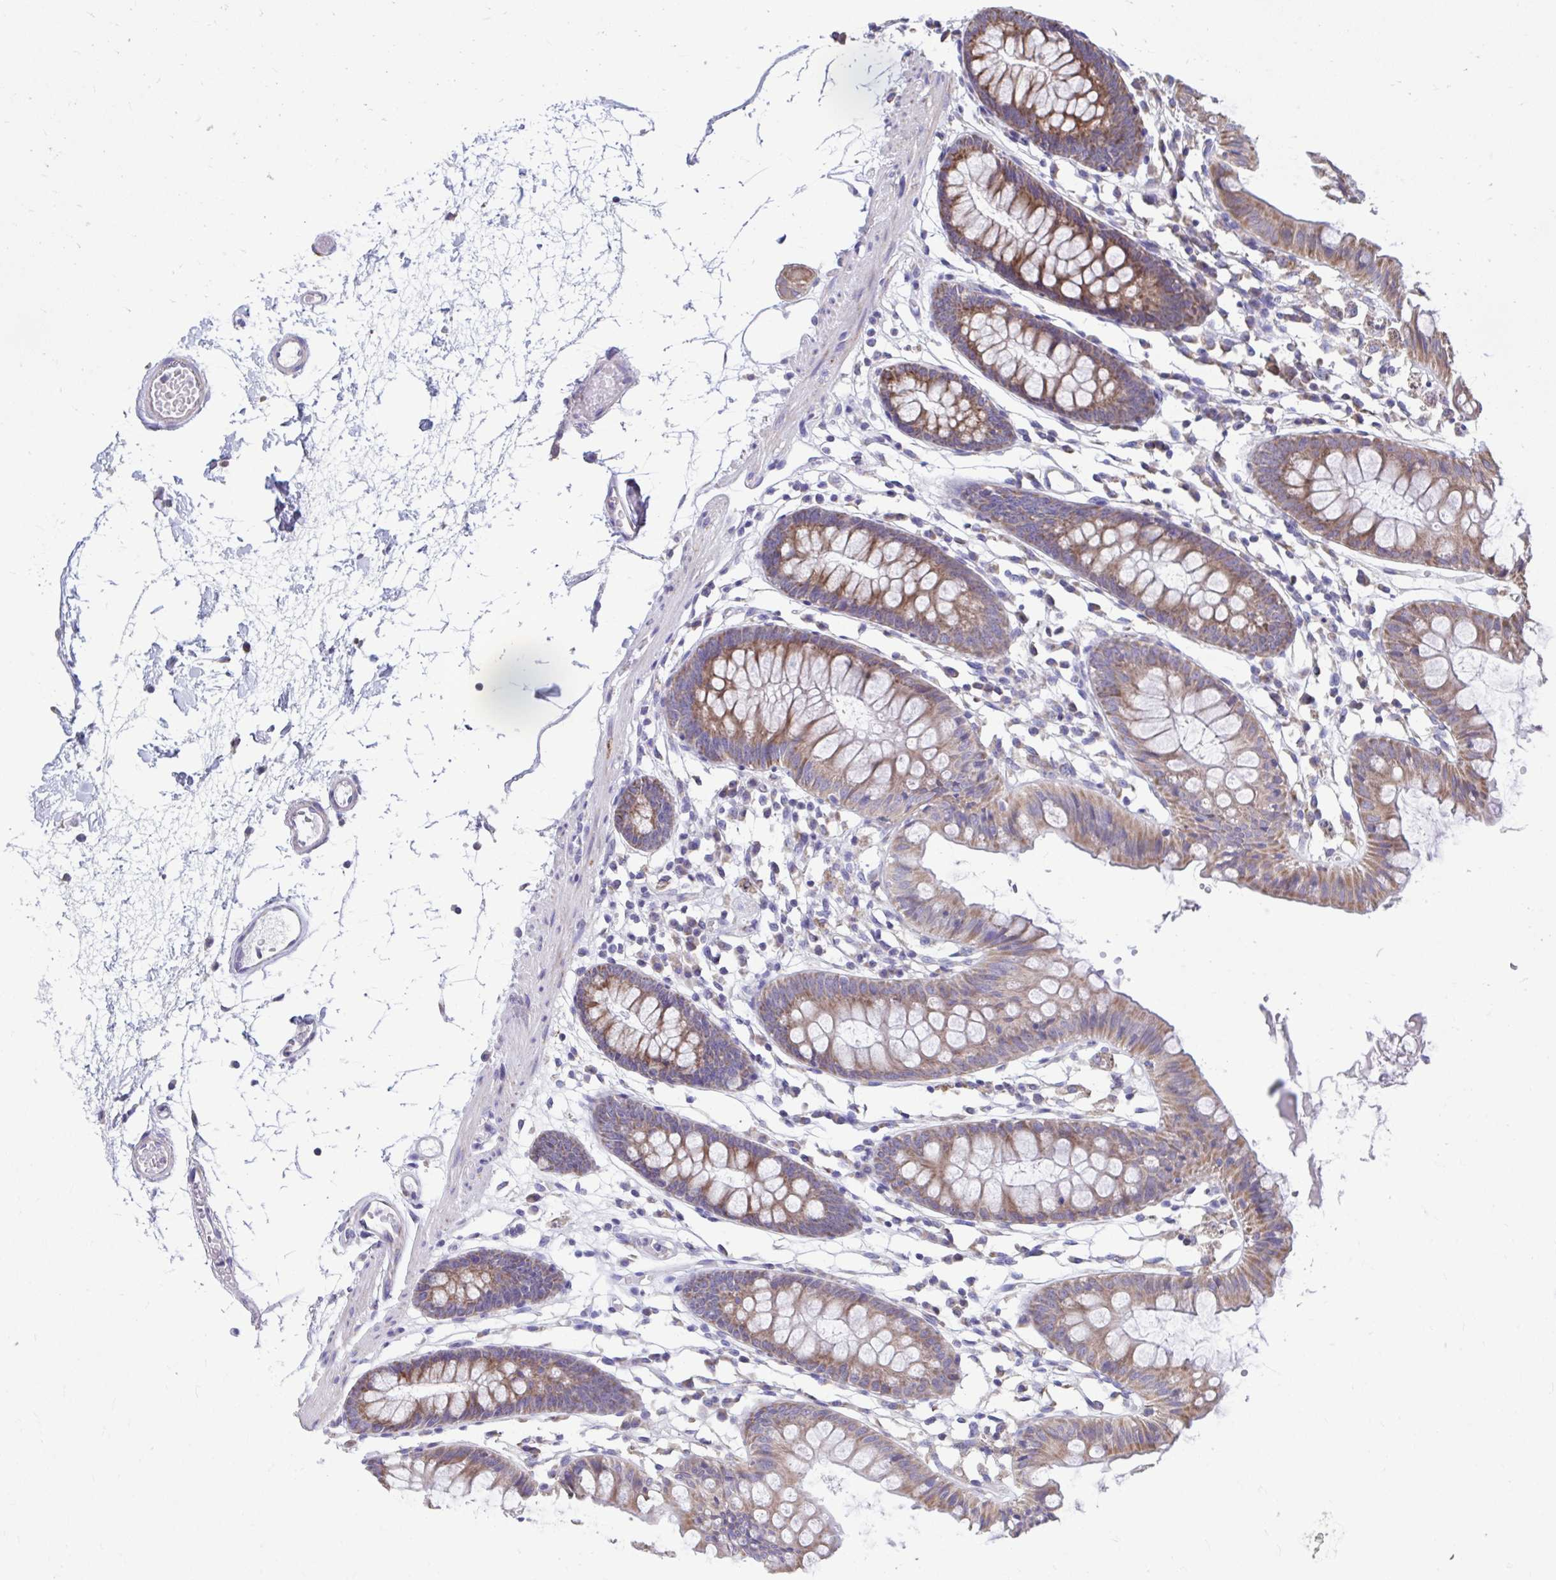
{"staining": {"intensity": "weak", "quantity": "<25%", "location": "cytoplasmic/membranous"}, "tissue": "colon", "cell_type": "Endothelial cells", "image_type": "normal", "snomed": [{"axis": "morphology", "description": "Normal tissue, NOS"}, {"axis": "topography", "description": "Colon"}], "caption": "A high-resolution micrograph shows immunohistochemistry staining of benign colon, which reveals no significant expression in endothelial cells.", "gene": "LINGO4", "patient": {"sex": "female", "age": 84}}